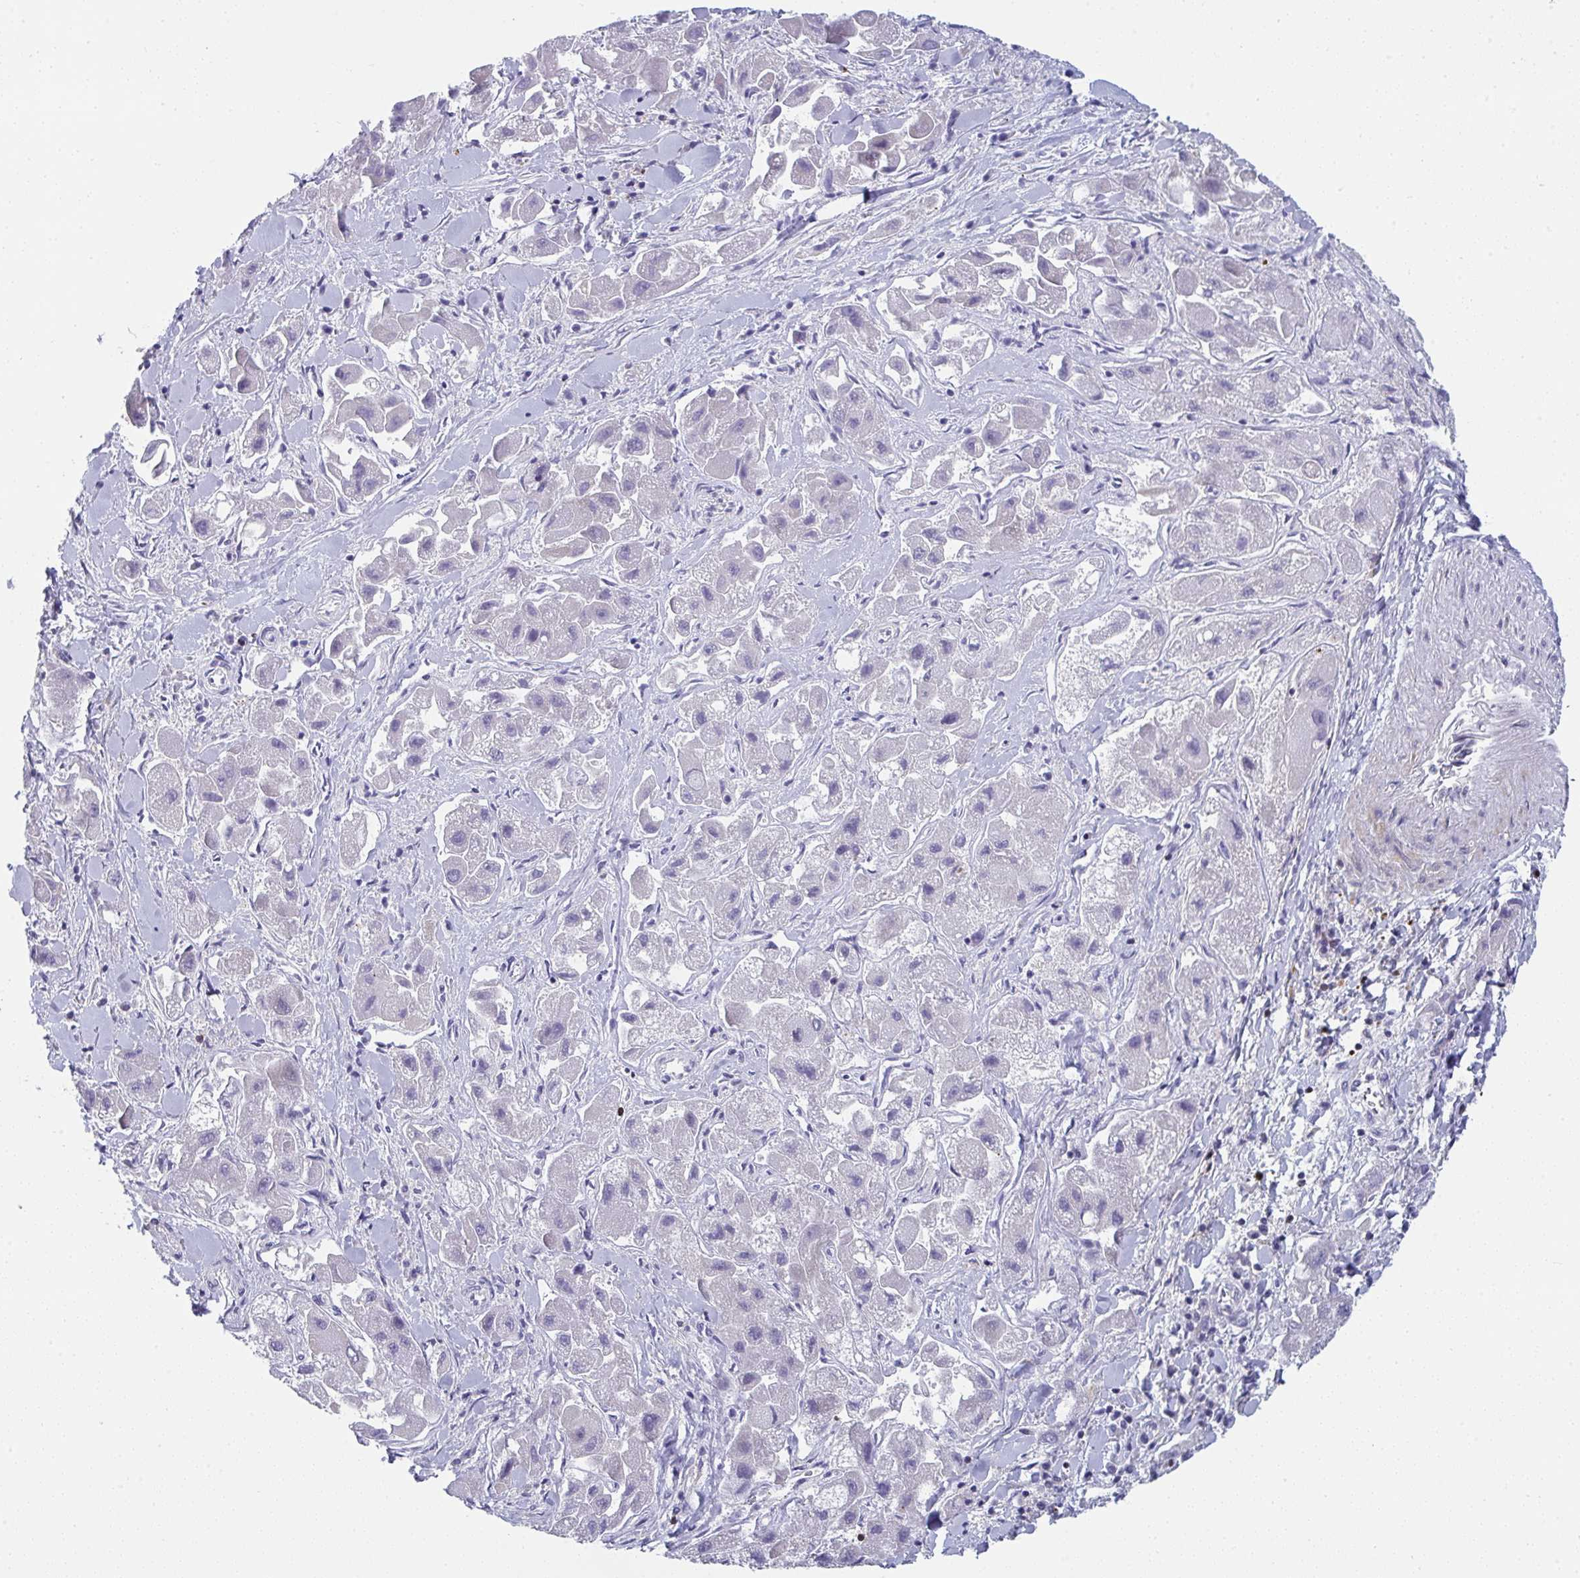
{"staining": {"intensity": "negative", "quantity": "none", "location": "none"}, "tissue": "liver cancer", "cell_type": "Tumor cells", "image_type": "cancer", "snomed": [{"axis": "morphology", "description": "Carcinoma, Hepatocellular, NOS"}, {"axis": "topography", "description": "Liver"}], "caption": "Tumor cells are negative for protein expression in human liver hepatocellular carcinoma.", "gene": "AOC2", "patient": {"sex": "male", "age": 24}}